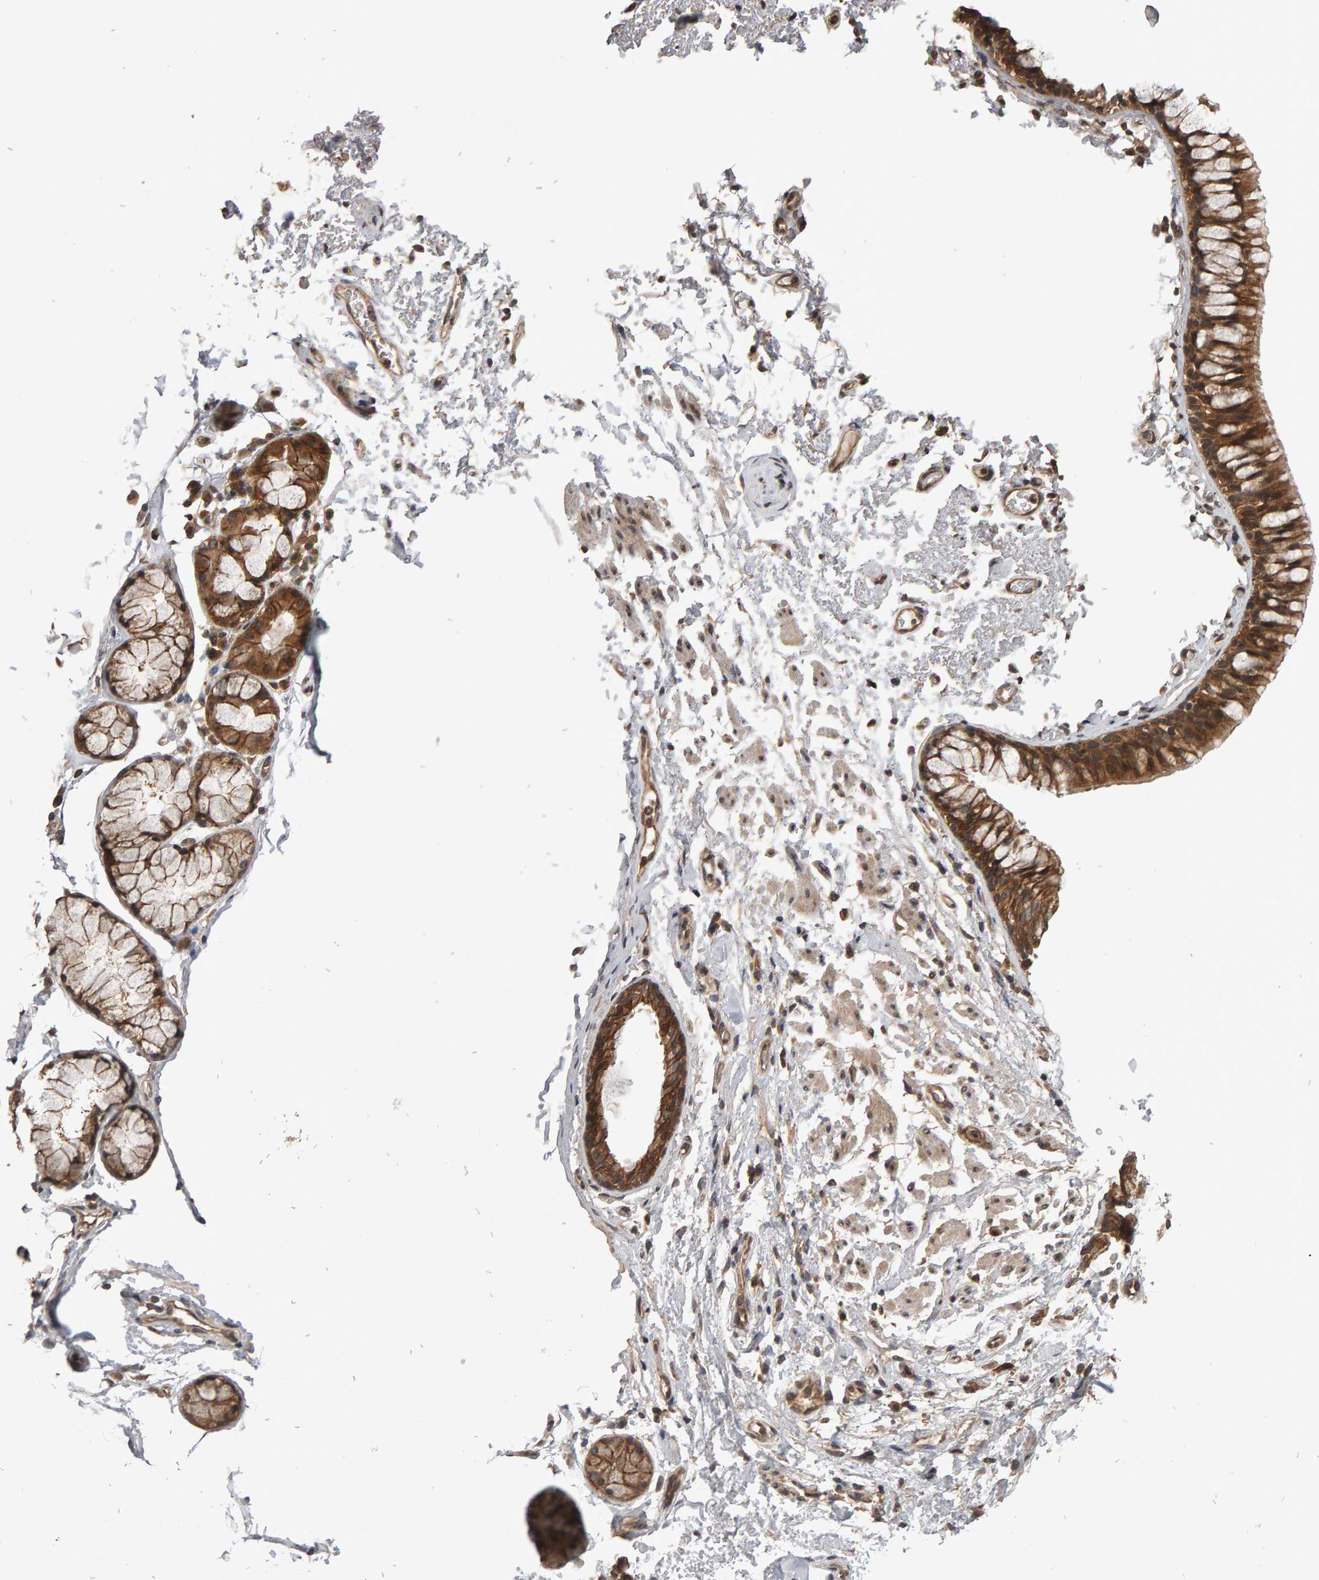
{"staining": {"intensity": "weak", "quantity": "25%-75%", "location": "cytoplasmic/membranous"}, "tissue": "adipose tissue", "cell_type": "Adipocytes", "image_type": "normal", "snomed": [{"axis": "morphology", "description": "Normal tissue, NOS"}, {"axis": "topography", "description": "Cartilage tissue"}, {"axis": "topography", "description": "Bronchus"}], "caption": "Protein staining reveals weak cytoplasmic/membranous positivity in approximately 25%-75% of adipocytes in unremarkable adipose tissue. (DAB (3,3'-diaminobenzidine) IHC with brightfield microscopy, high magnification).", "gene": "SCRIB", "patient": {"sex": "female", "age": 73}}